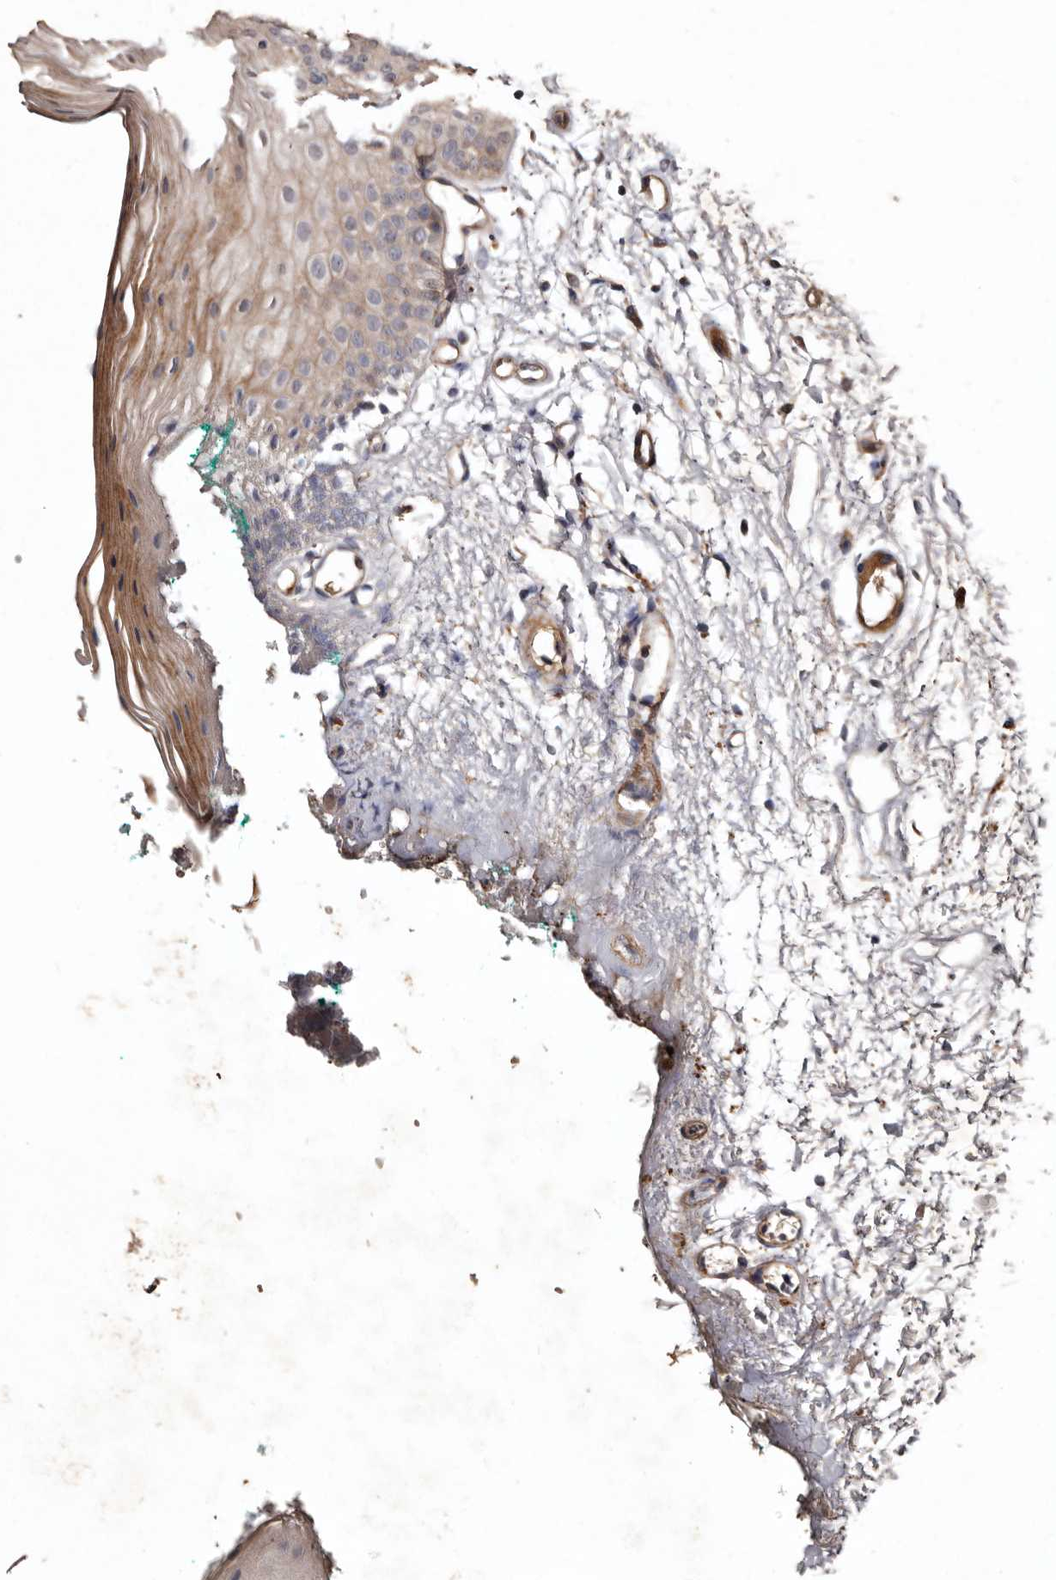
{"staining": {"intensity": "moderate", "quantity": "25%-75%", "location": "cytoplasmic/membranous"}, "tissue": "oral mucosa", "cell_type": "Squamous epithelial cells", "image_type": "normal", "snomed": [{"axis": "morphology", "description": "Normal tissue, NOS"}, {"axis": "morphology", "description": "Squamous cell carcinoma, NOS"}, {"axis": "topography", "description": "Oral tissue"}, {"axis": "topography", "description": "Salivary gland"}, {"axis": "topography", "description": "Head-Neck"}], "caption": "Benign oral mucosa demonstrates moderate cytoplasmic/membranous positivity in about 25%-75% of squamous epithelial cells.", "gene": "PRKD3", "patient": {"sex": "female", "age": 62}}